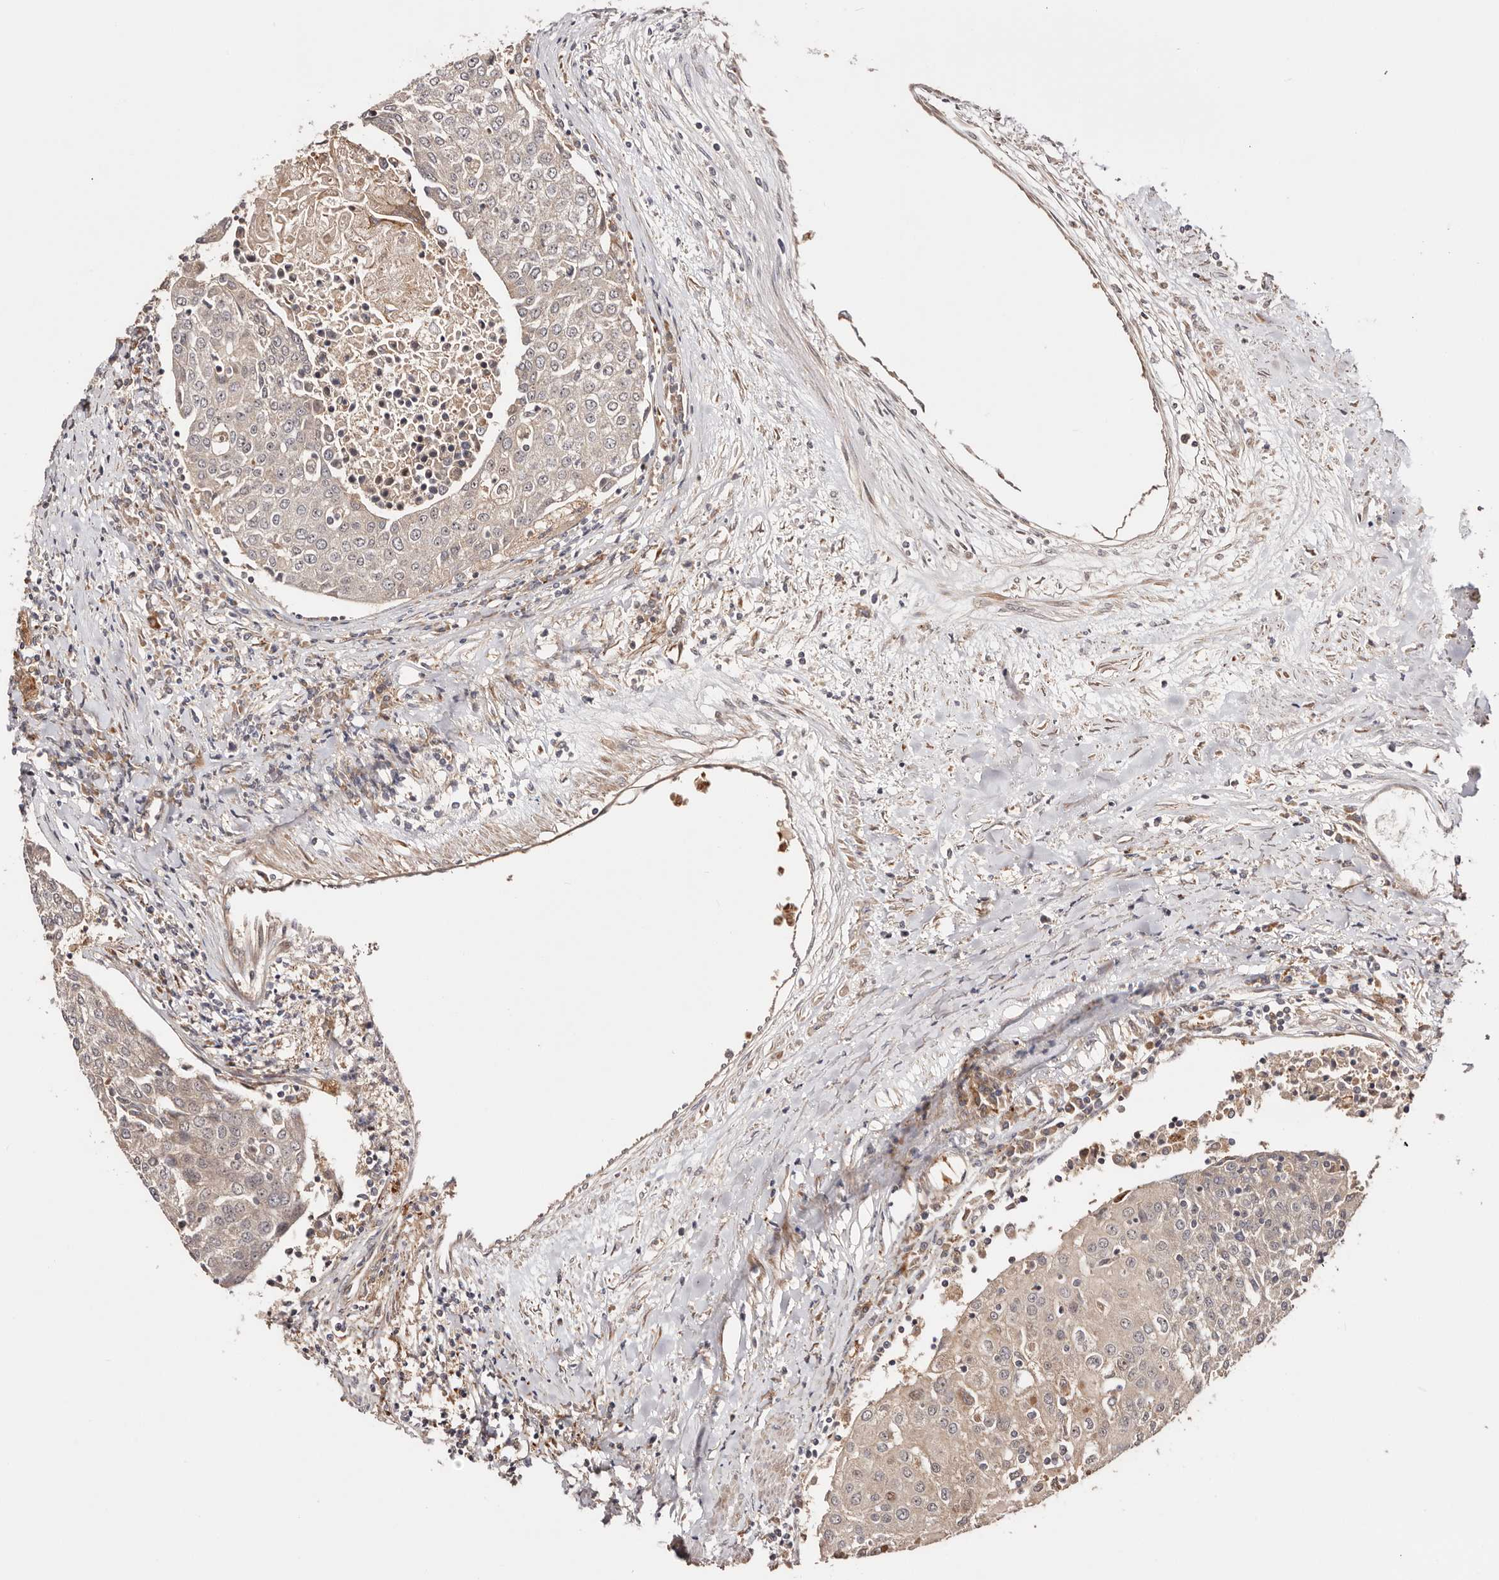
{"staining": {"intensity": "weak", "quantity": "<25%", "location": "nuclear"}, "tissue": "urothelial cancer", "cell_type": "Tumor cells", "image_type": "cancer", "snomed": [{"axis": "morphology", "description": "Urothelial carcinoma, High grade"}, {"axis": "topography", "description": "Urinary bladder"}], "caption": "Protein analysis of urothelial cancer demonstrates no significant staining in tumor cells. Brightfield microscopy of IHC stained with DAB (3,3'-diaminobenzidine) (brown) and hematoxylin (blue), captured at high magnification.", "gene": "PTPN22", "patient": {"sex": "female", "age": 85}}